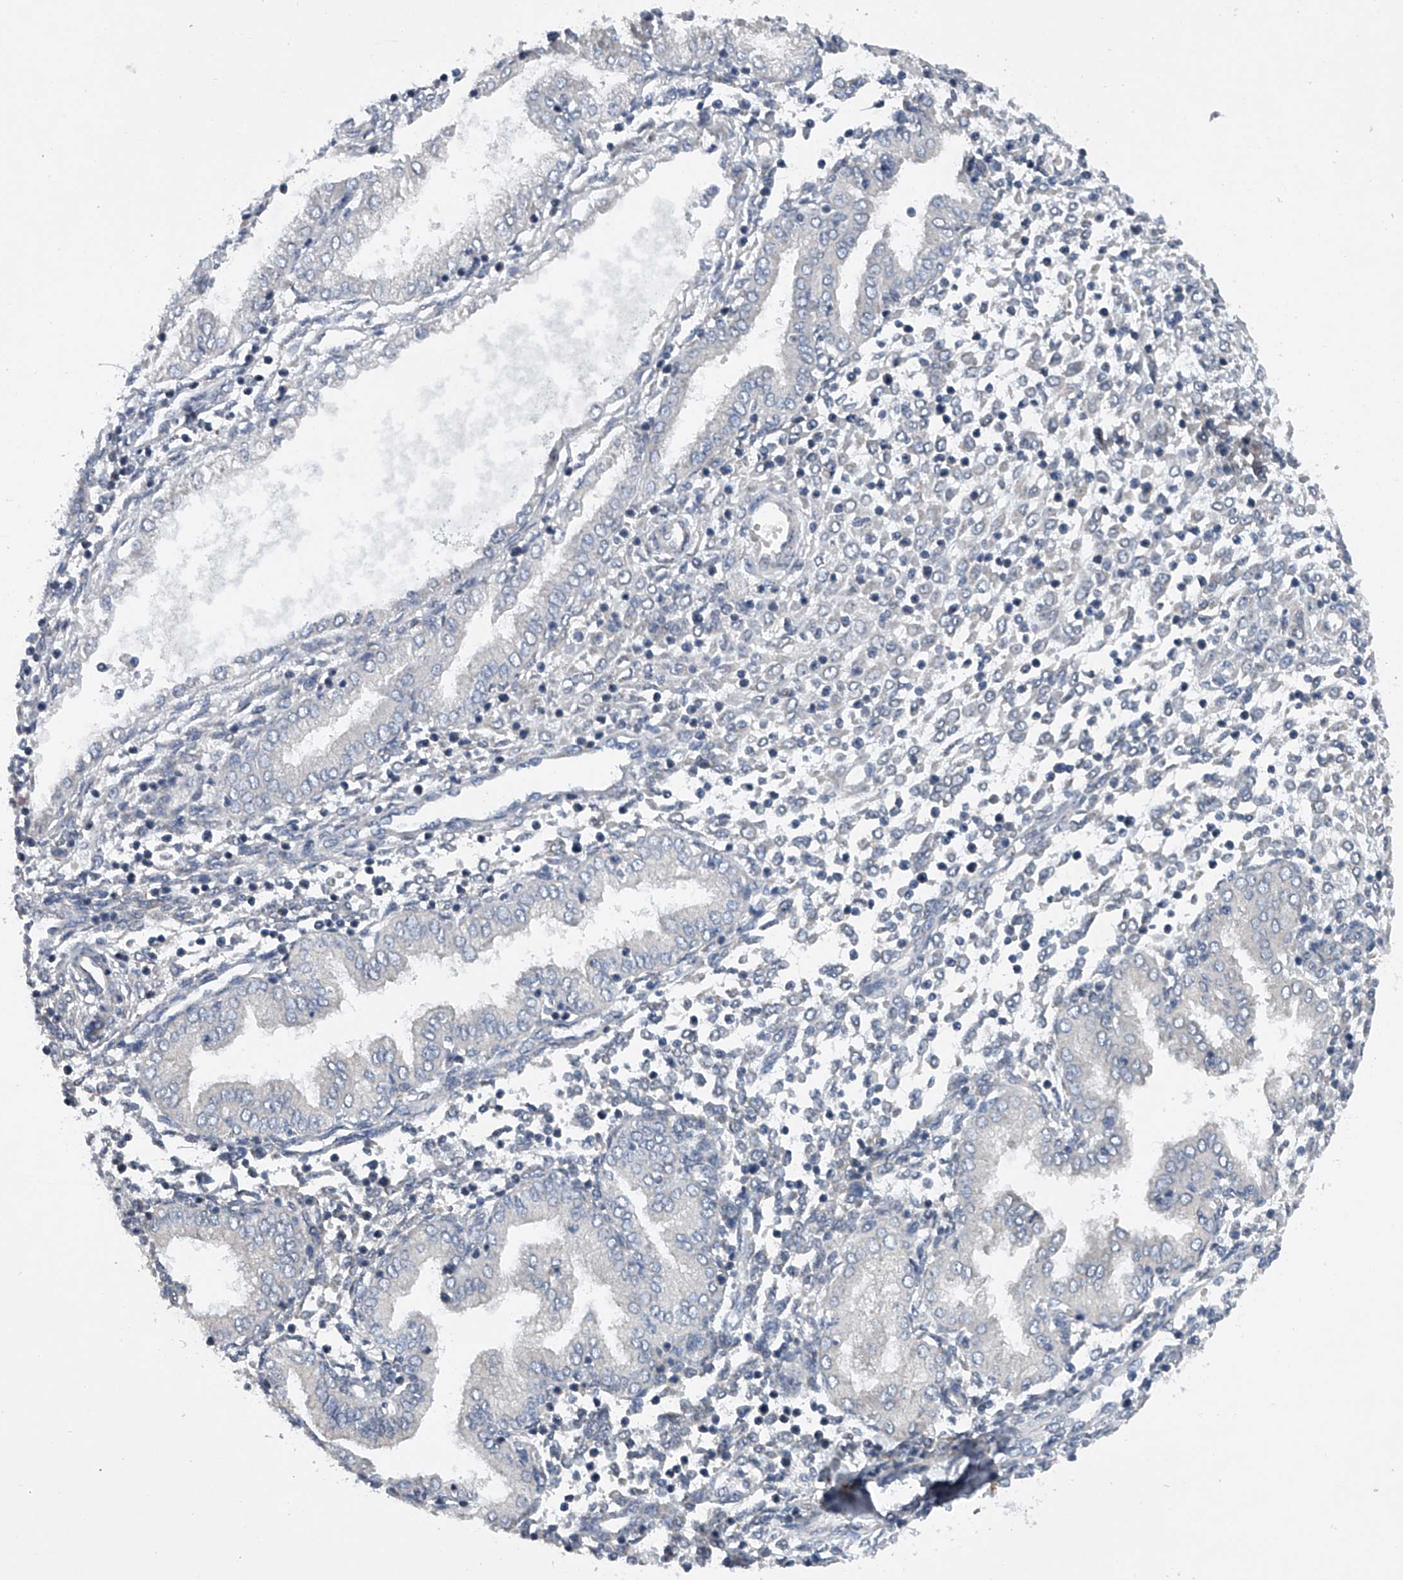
{"staining": {"intensity": "negative", "quantity": "none", "location": "none"}, "tissue": "endometrium", "cell_type": "Cells in endometrial stroma", "image_type": "normal", "snomed": [{"axis": "morphology", "description": "Normal tissue, NOS"}, {"axis": "topography", "description": "Endometrium"}], "caption": "The IHC histopathology image has no significant positivity in cells in endometrial stroma of endometrium. (DAB immunohistochemistry (IHC) with hematoxylin counter stain).", "gene": "RNF5", "patient": {"sex": "female", "age": 53}}